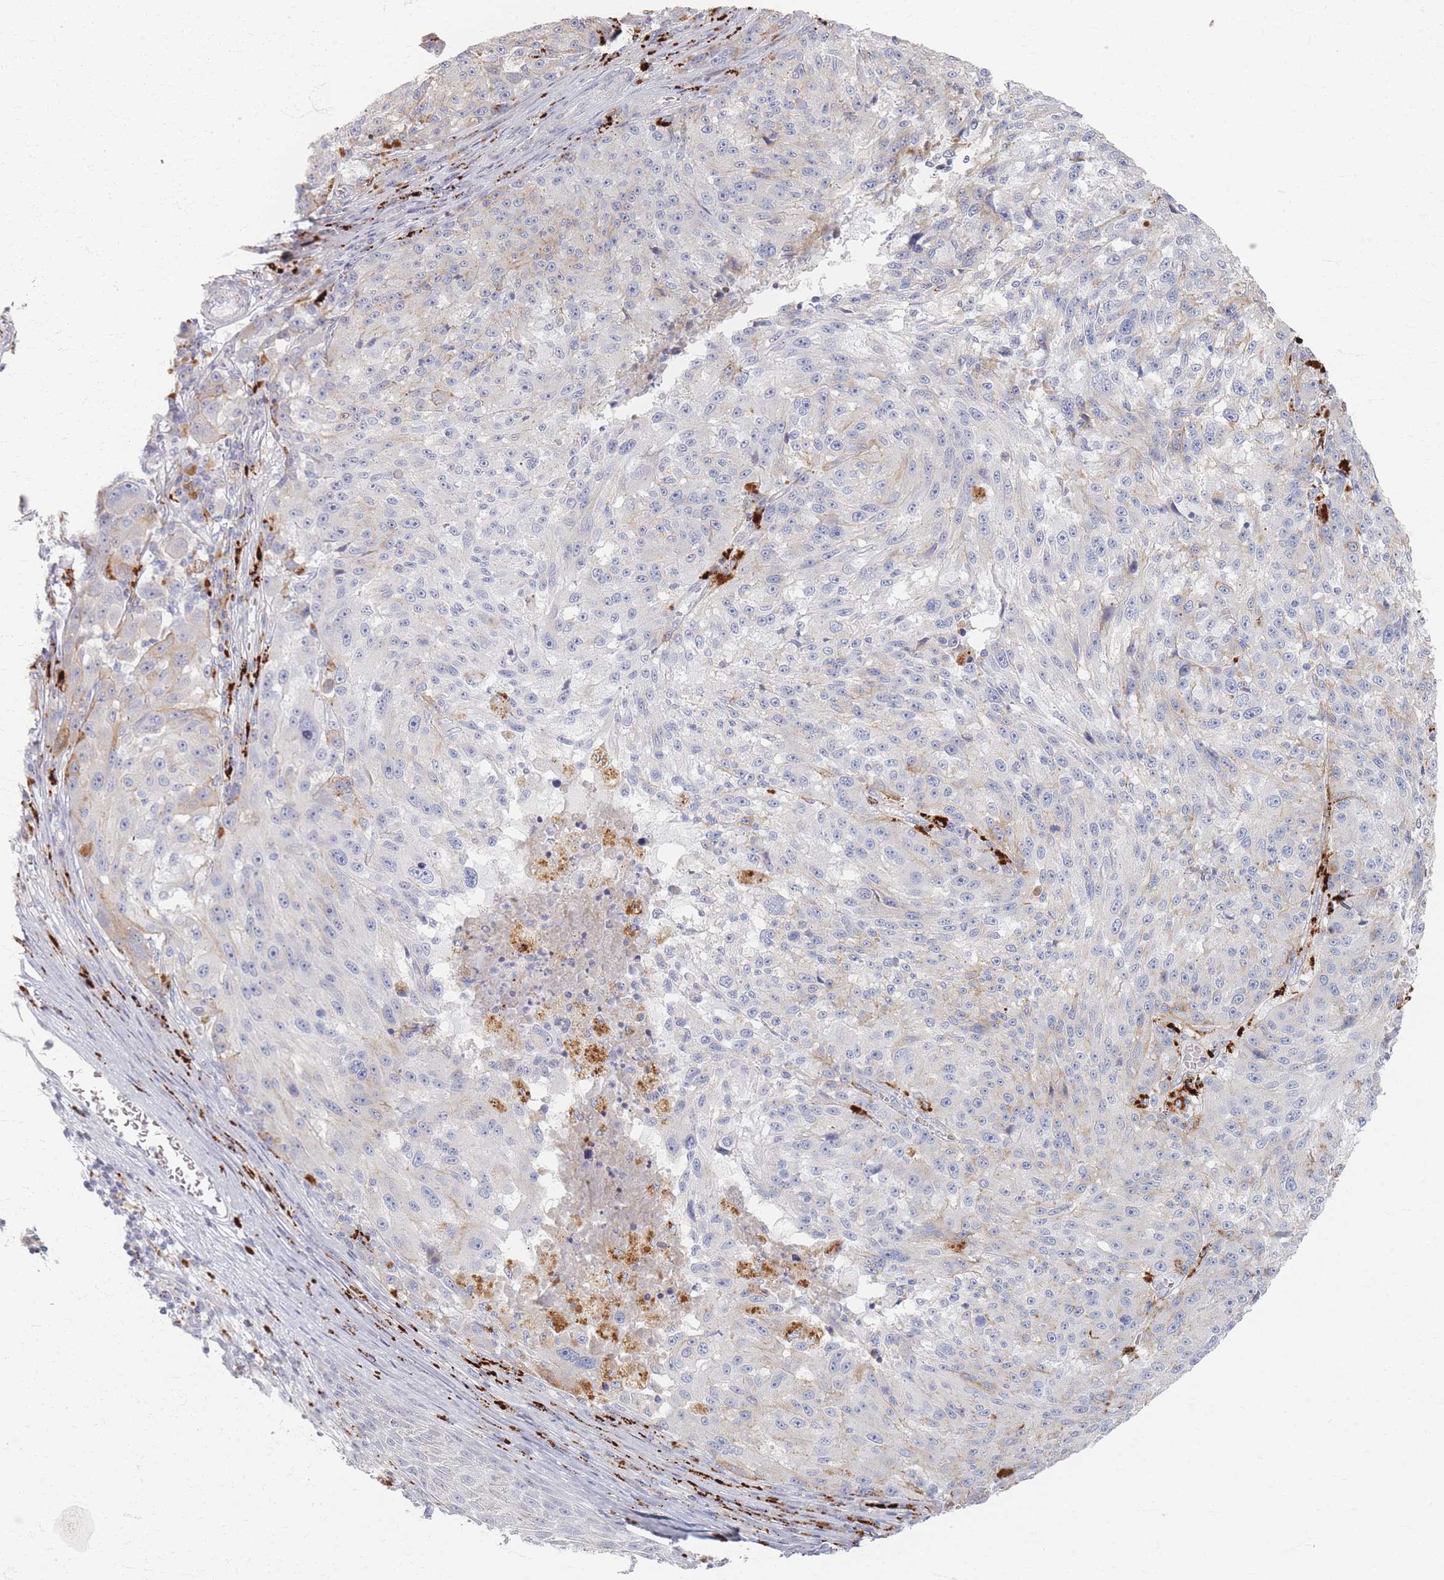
{"staining": {"intensity": "weak", "quantity": "<25%", "location": "cytoplasmic/membranous"}, "tissue": "melanoma", "cell_type": "Tumor cells", "image_type": "cancer", "snomed": [{"axis": "morphology", "description": "Malignant melanoma, NOS"}, {"axis": "topography", "description": "Skin"}], "caption": "High power microscopy image of an immunohistochemistry micrograph of malignant melanoma, revealing no significant staining in tumor cells. (Stains: DAB (3,3'-diaminobenzidine) immunohistochemistry (IHC) with hematoxylin counter stain, Microscopy: brightfield microscopy at high magnification).", "gene": "SLC2A11", "patient": {"sex": "male", "age": 53}}